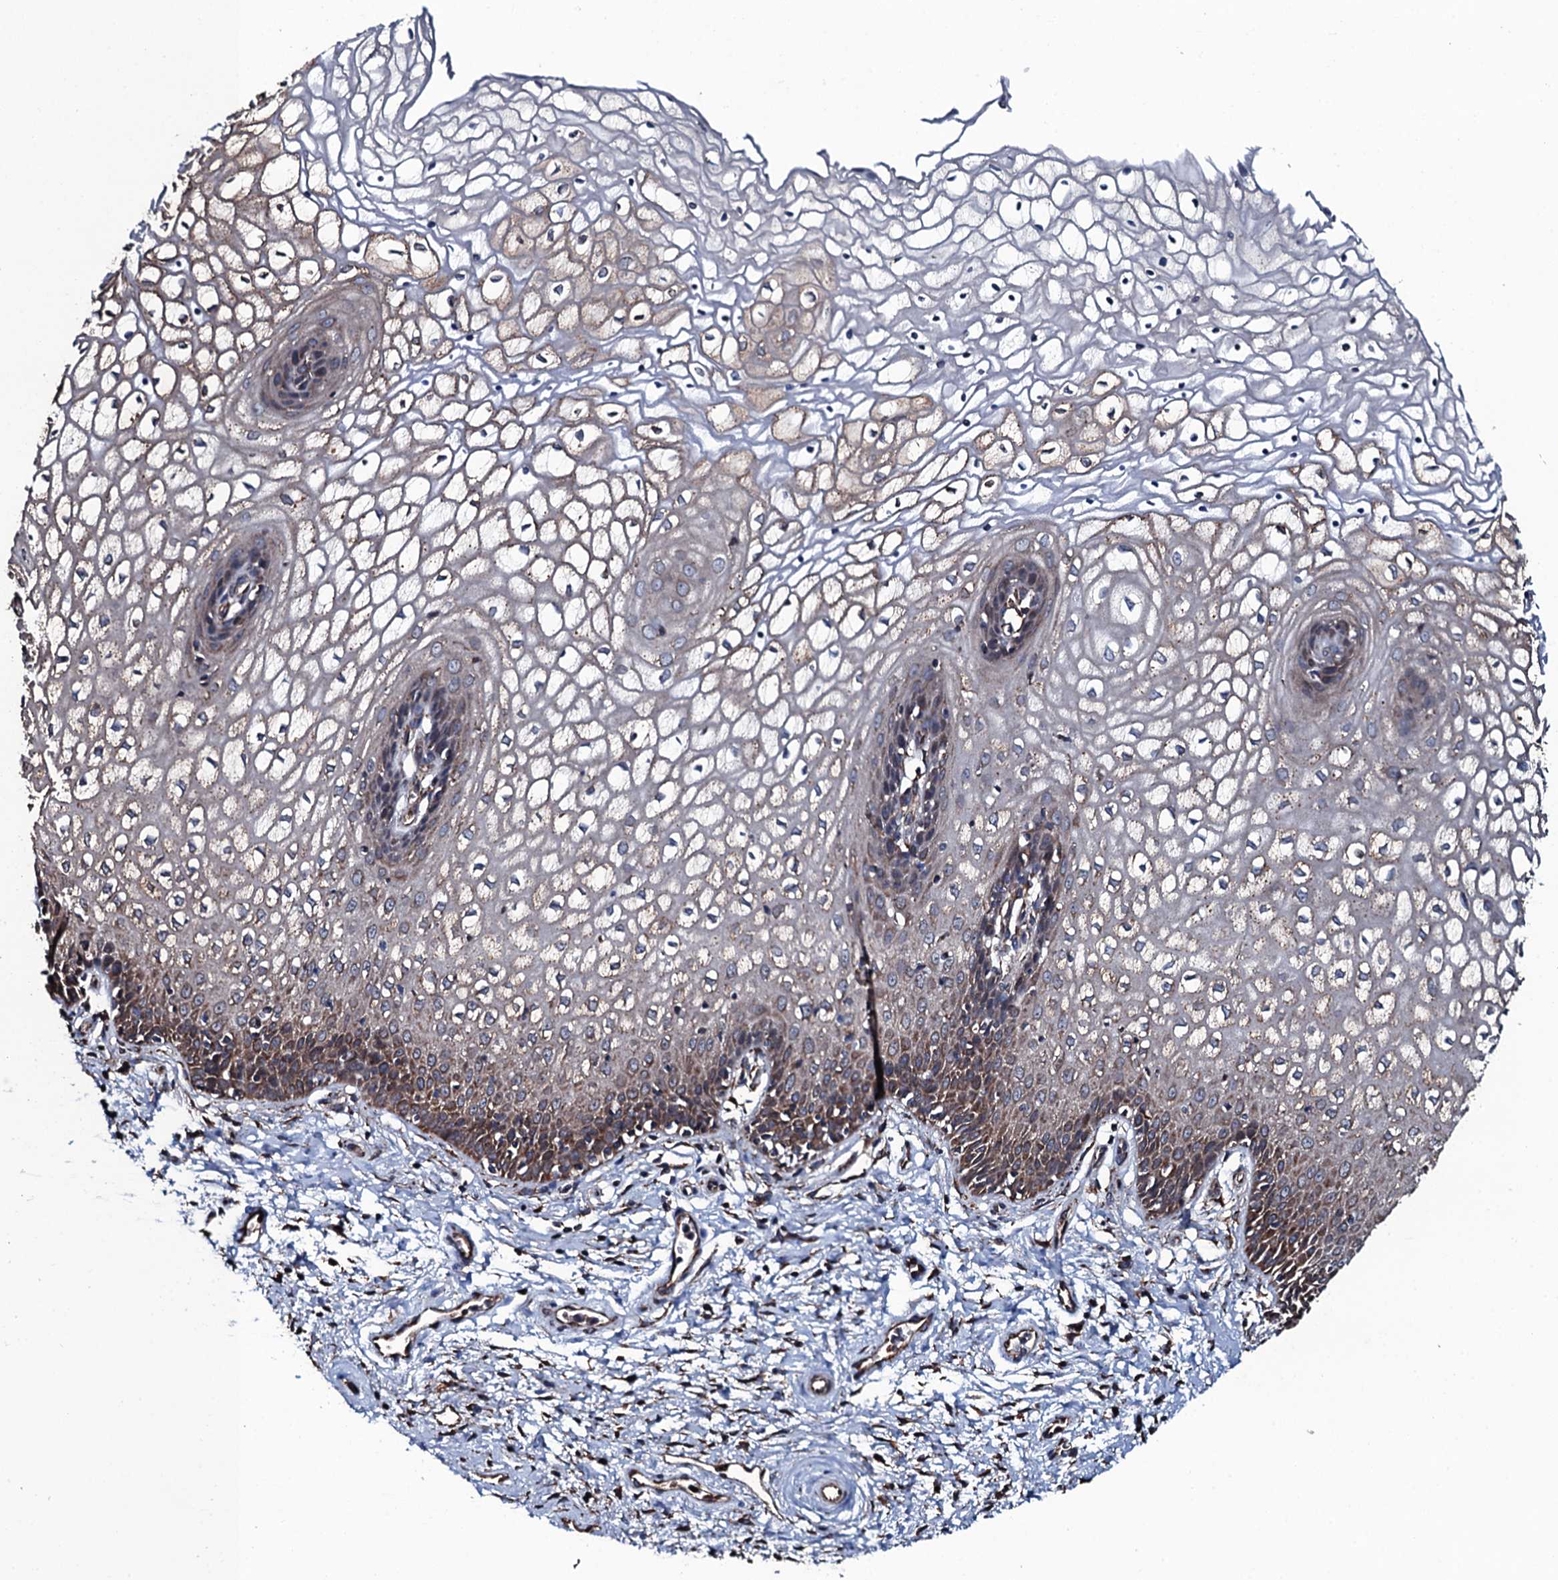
{"staining": {"intensity": "moderate", "quantity": "25%-75%", "location": "cytoplasmic/membranous"}, "tissue": "vagina", "cell_type": "Squamous epithelial cells", "image_type": "normal", "snomed": [{"axis": "morphology", "description": "Normal tissue, NOS"}, {"axis": "topography", "description": "Vagina"}], "caption": "Protein staining of normal vagina exhibits moderate cytoplasmic/membranous staining in approximately 25%-75% of squamous epithelial cells.", "gene": "RAB12", "patient": {"sex": "female", "age": 34}}